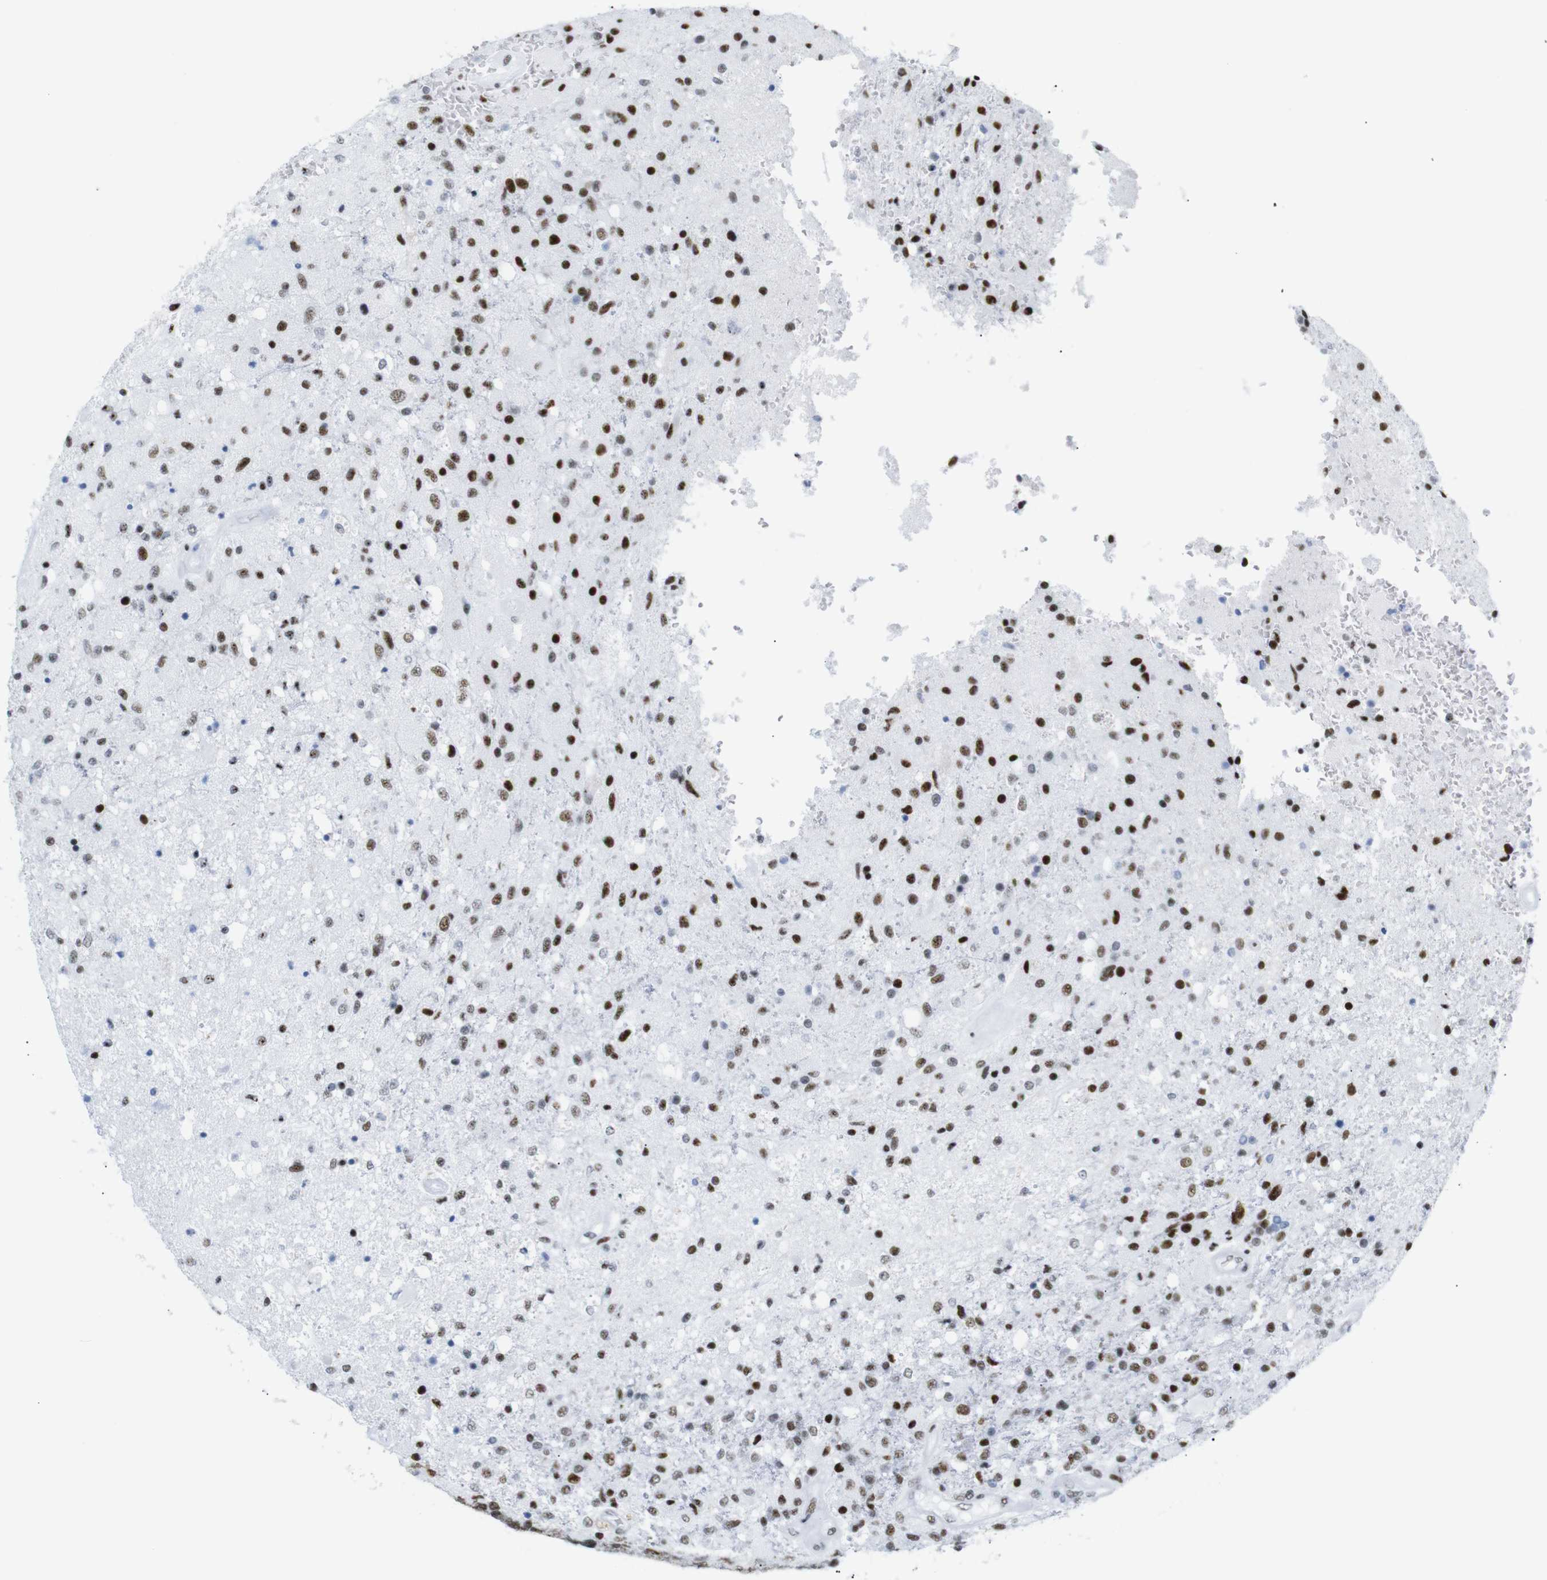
{"staining": {"intensity": "strong", "quantity": ">75%", "location": "nuclear"}, "tissue": "glioma", "cell_type": "Tumor cells", "image_type": "cancer", "snomed": [{"axis": "morphology", "description": "Normal tissue, NOS"}, {"axis": "morphology", "description": "Glioma, malignant, High grade"}, {"axis": "topography", "description": "Cerebral cortex"}], "caption": "An immunohistochemistry photomicrograph of neoplastic tissue is shown. Protein staining in brown highlights strong nuclear positivity in malignant high-grade glioma within tumor cells.", "gene": "TRA2B", "patient": {"sex": "male", "age": 77}}